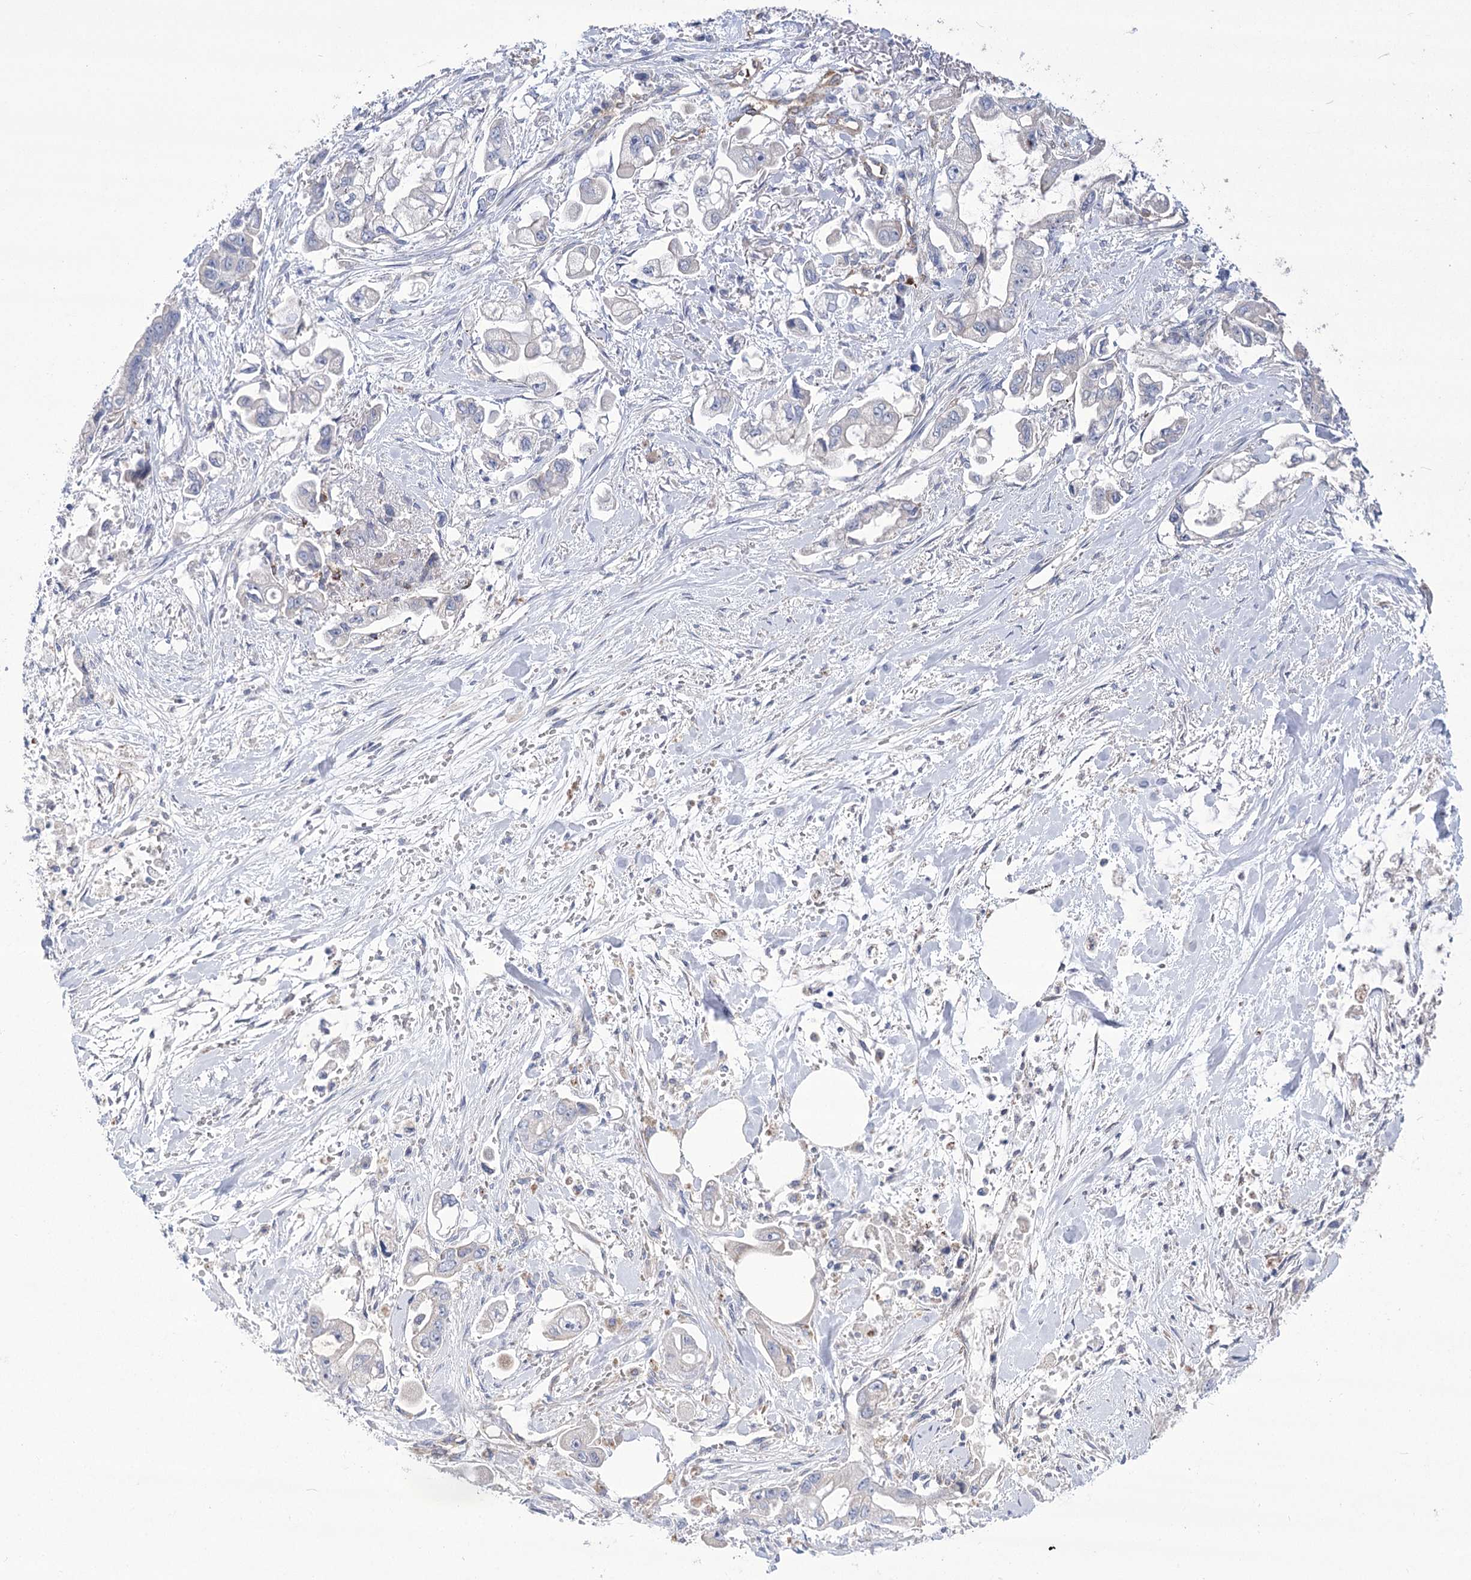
{"staining": {"intensity": "negative", "quantity": "none", "location": "none"}, "tissue": "stomach cancer", "cell_type": "Tumor cells", "image_type": "cancer", "snomed": [{"axis": "morphology", "description": "Adenocarcinoma, NOS"}, {"axis": "topography", "description": "Stomach"}], "caption": "Stomach cancer (adenocarcinoma) was stained to show a protein in brown. There is no significant staining in tumor cells.", "gene": "ANGPTL3", "patient": {"sex": "male", "age": 62}}